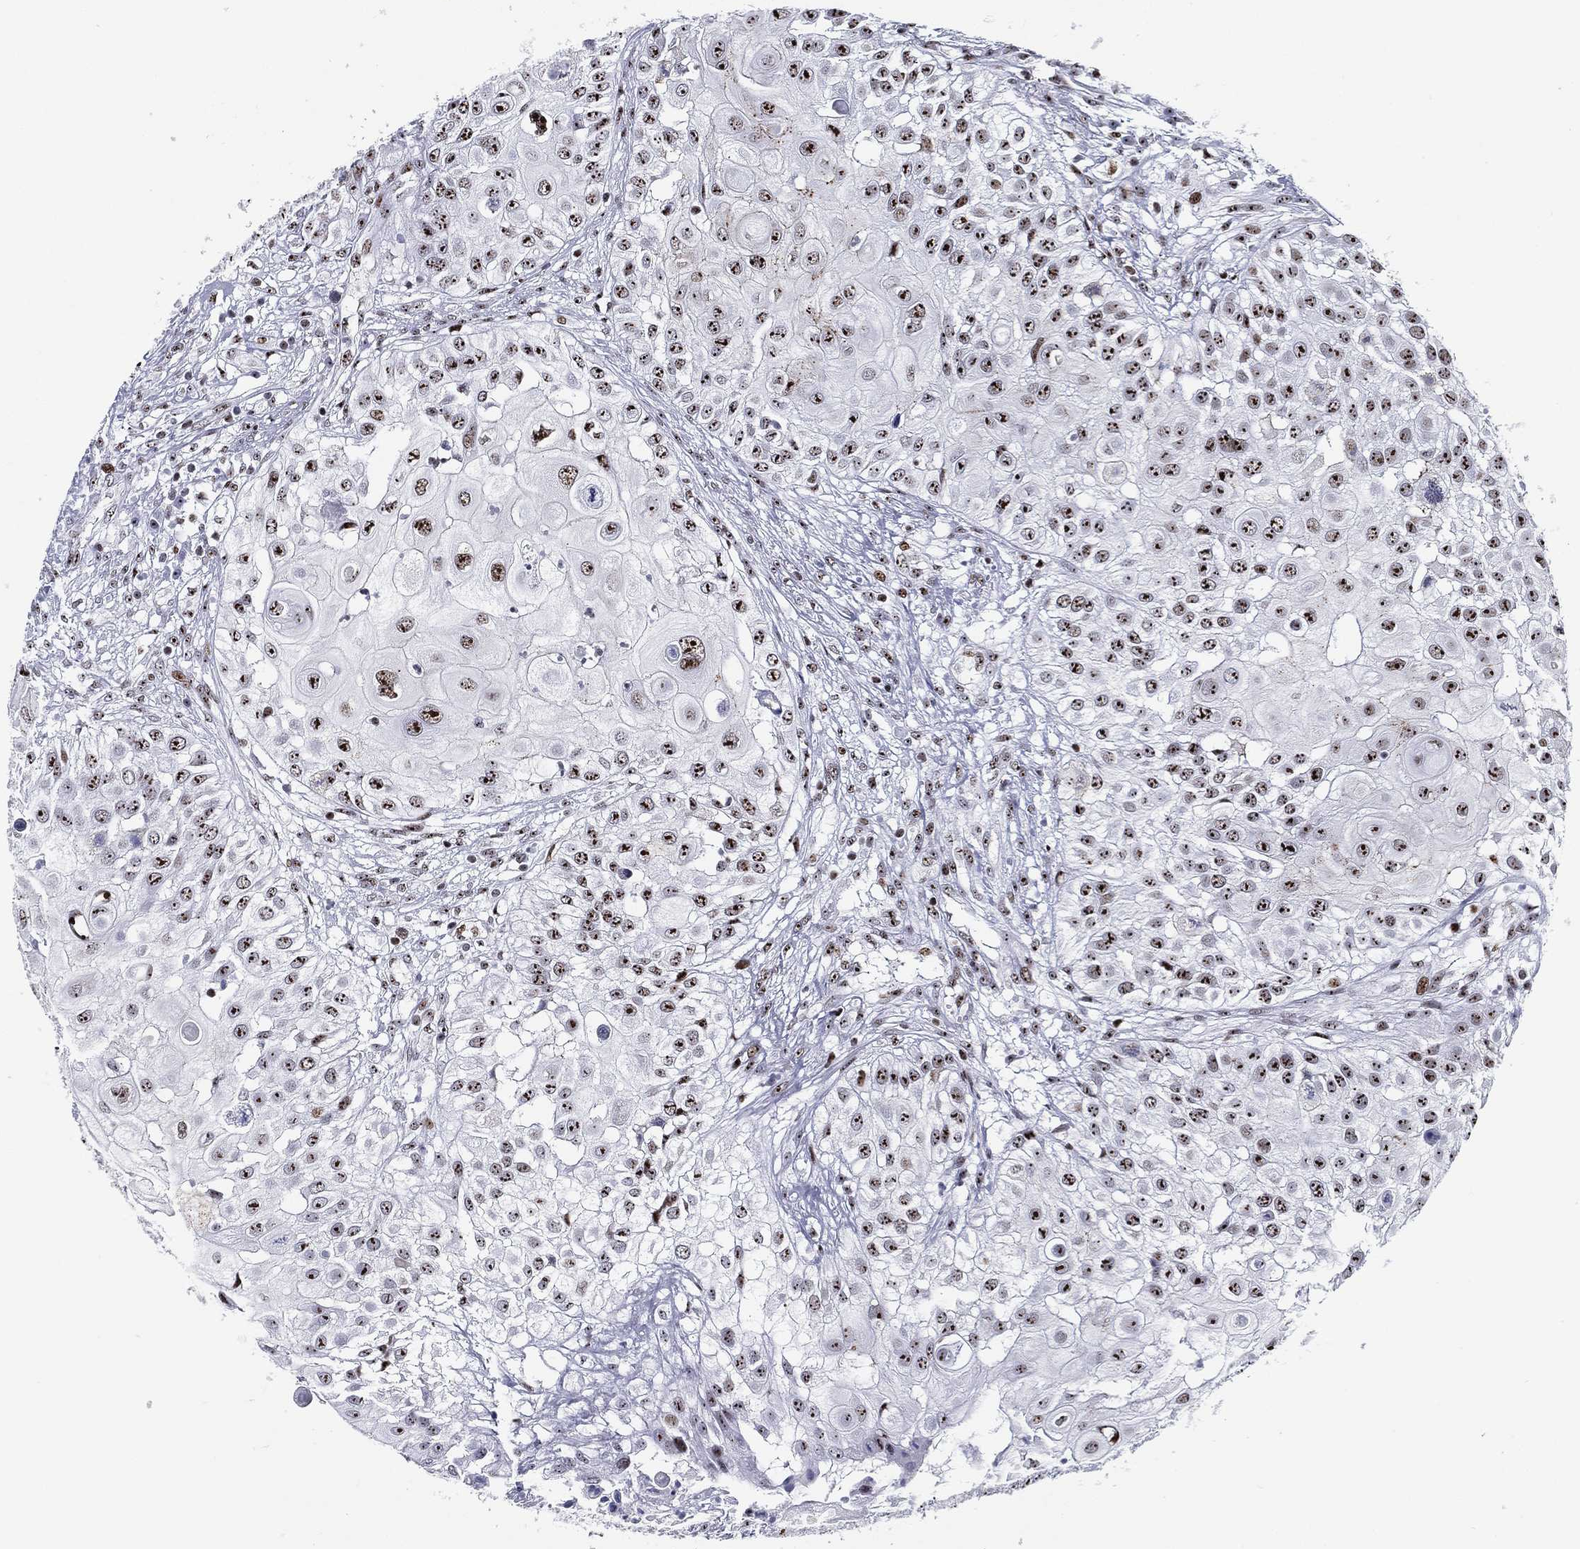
{"staining": {"intensity": "moderate", "quantity": ">75%", "location": "nuclear"}, "tissue": "urothelial cancer", "cell_type": "Tumor cells", "image_type": "cancer", "snomed": [{"axis": "morphology", "description": "Urothelial carcinoma, High grade"}, {"axis": "topography", "description": "Urinary bladder"}], "caption": "Immunohistochemistry (IHC) staining of high-grade urothelial carcinoma, which demonstrates medium levels of moderate nuclear positivity in about >75% of tumor cells indicating moderate nuclear protein staining. The staining was performed using DAB (3,3'-diaminobenzidine) (brown) for protein detection and nuclei were counterstained in hematoxylin (blue).", "gene": "CYB561D2", "patient": {"sex": "female", "age": 79}}